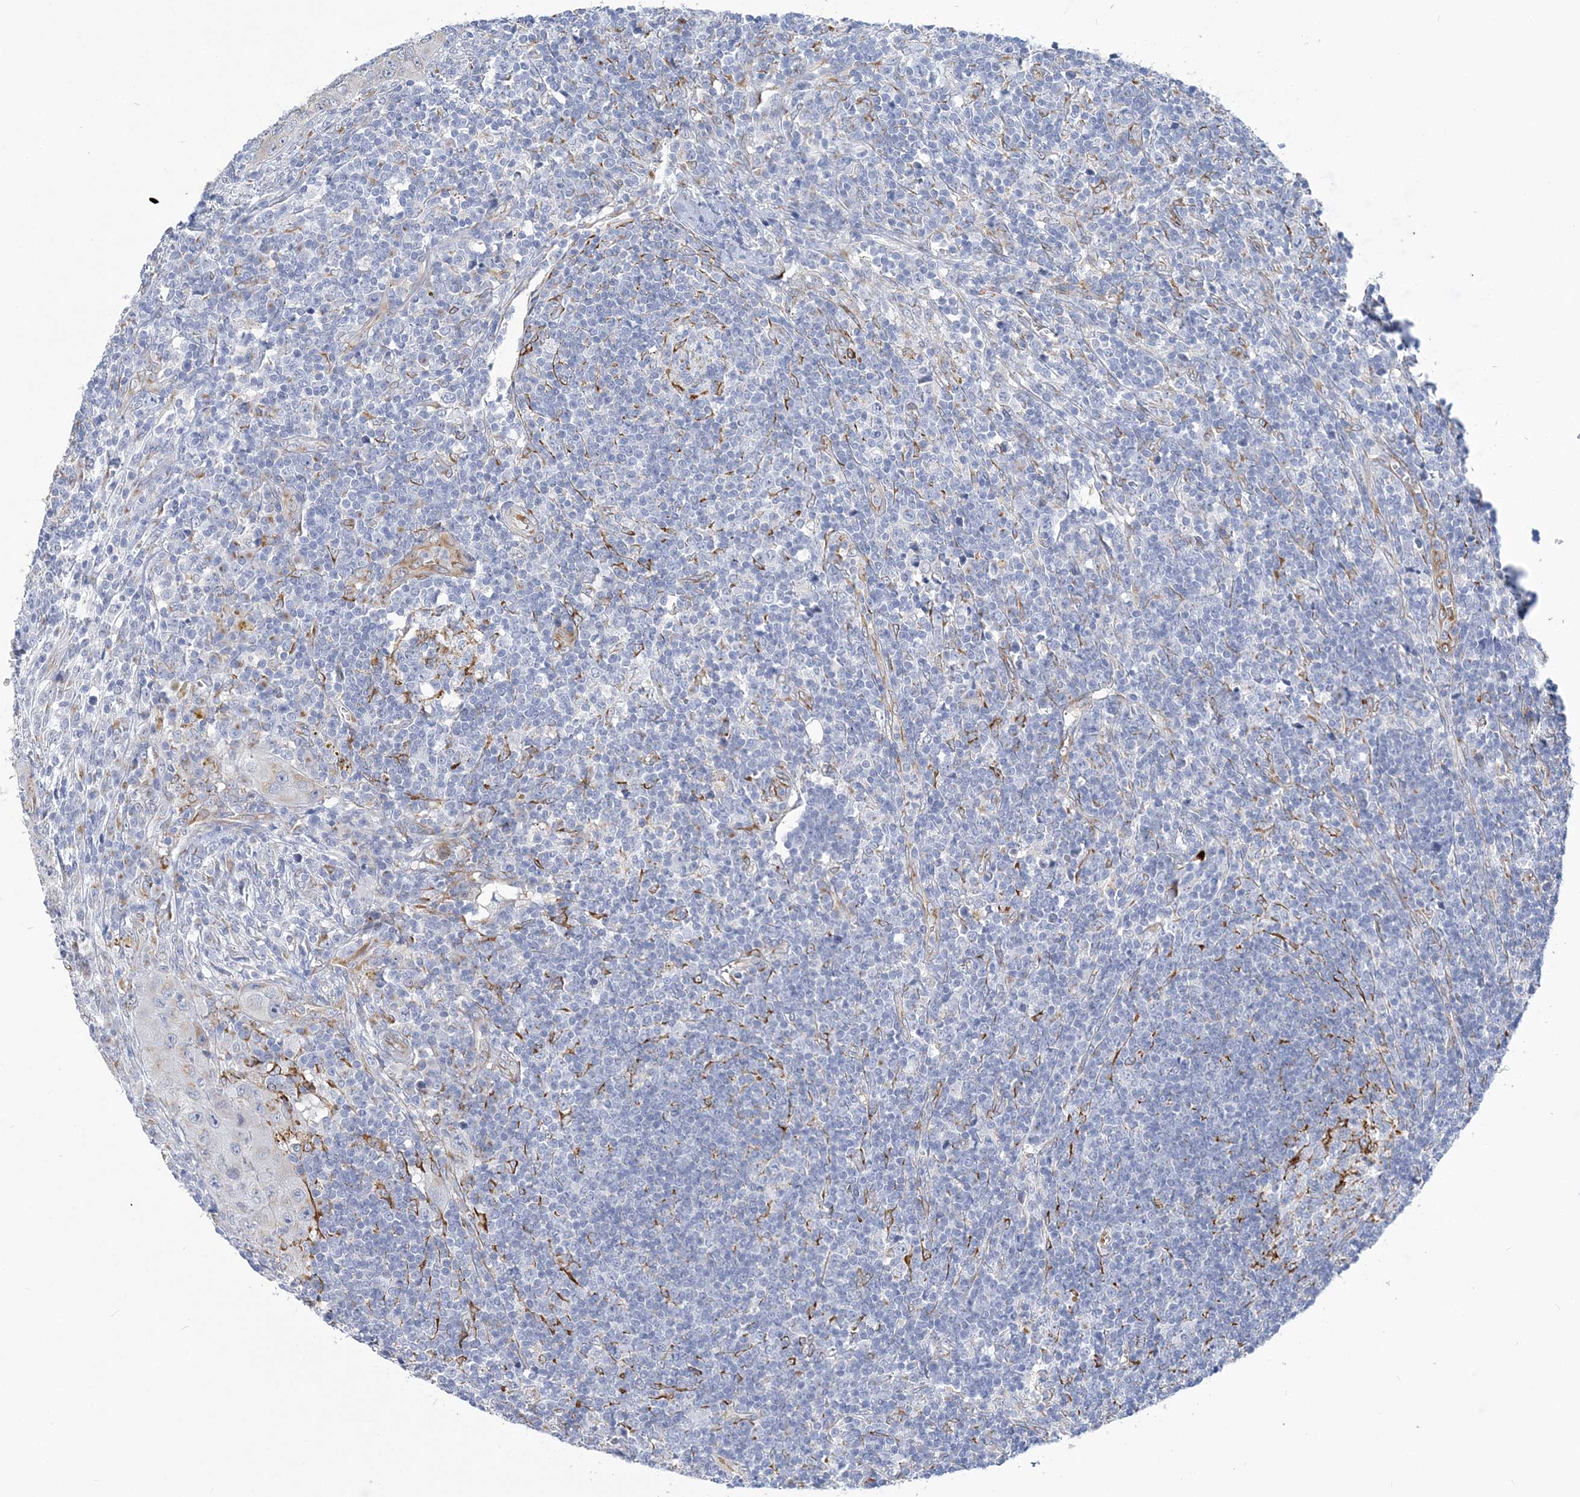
{"staining": {"intensity": "negative", "quantity": "none", "location": "none"}, "tissue": "lymph node", "cell_type": "Germinal center cells", "image_type": "normal", "snomed": [{"axis": "morphology", "description": "Normal tissue, NOS"}, {"axis": "morphology", "description": "Squamous cell carcinoma, metastatic, NOS"}, {"axis": "topography", "description": "Lymph node"}], "caption": "IHC histopathology image of benign lymph node: human lymph node stained with DAB shows no significant protein expression in germinal center cells.", "gene": "PLEKHG4B", "patient": {"sex": "male", "age": 73}}